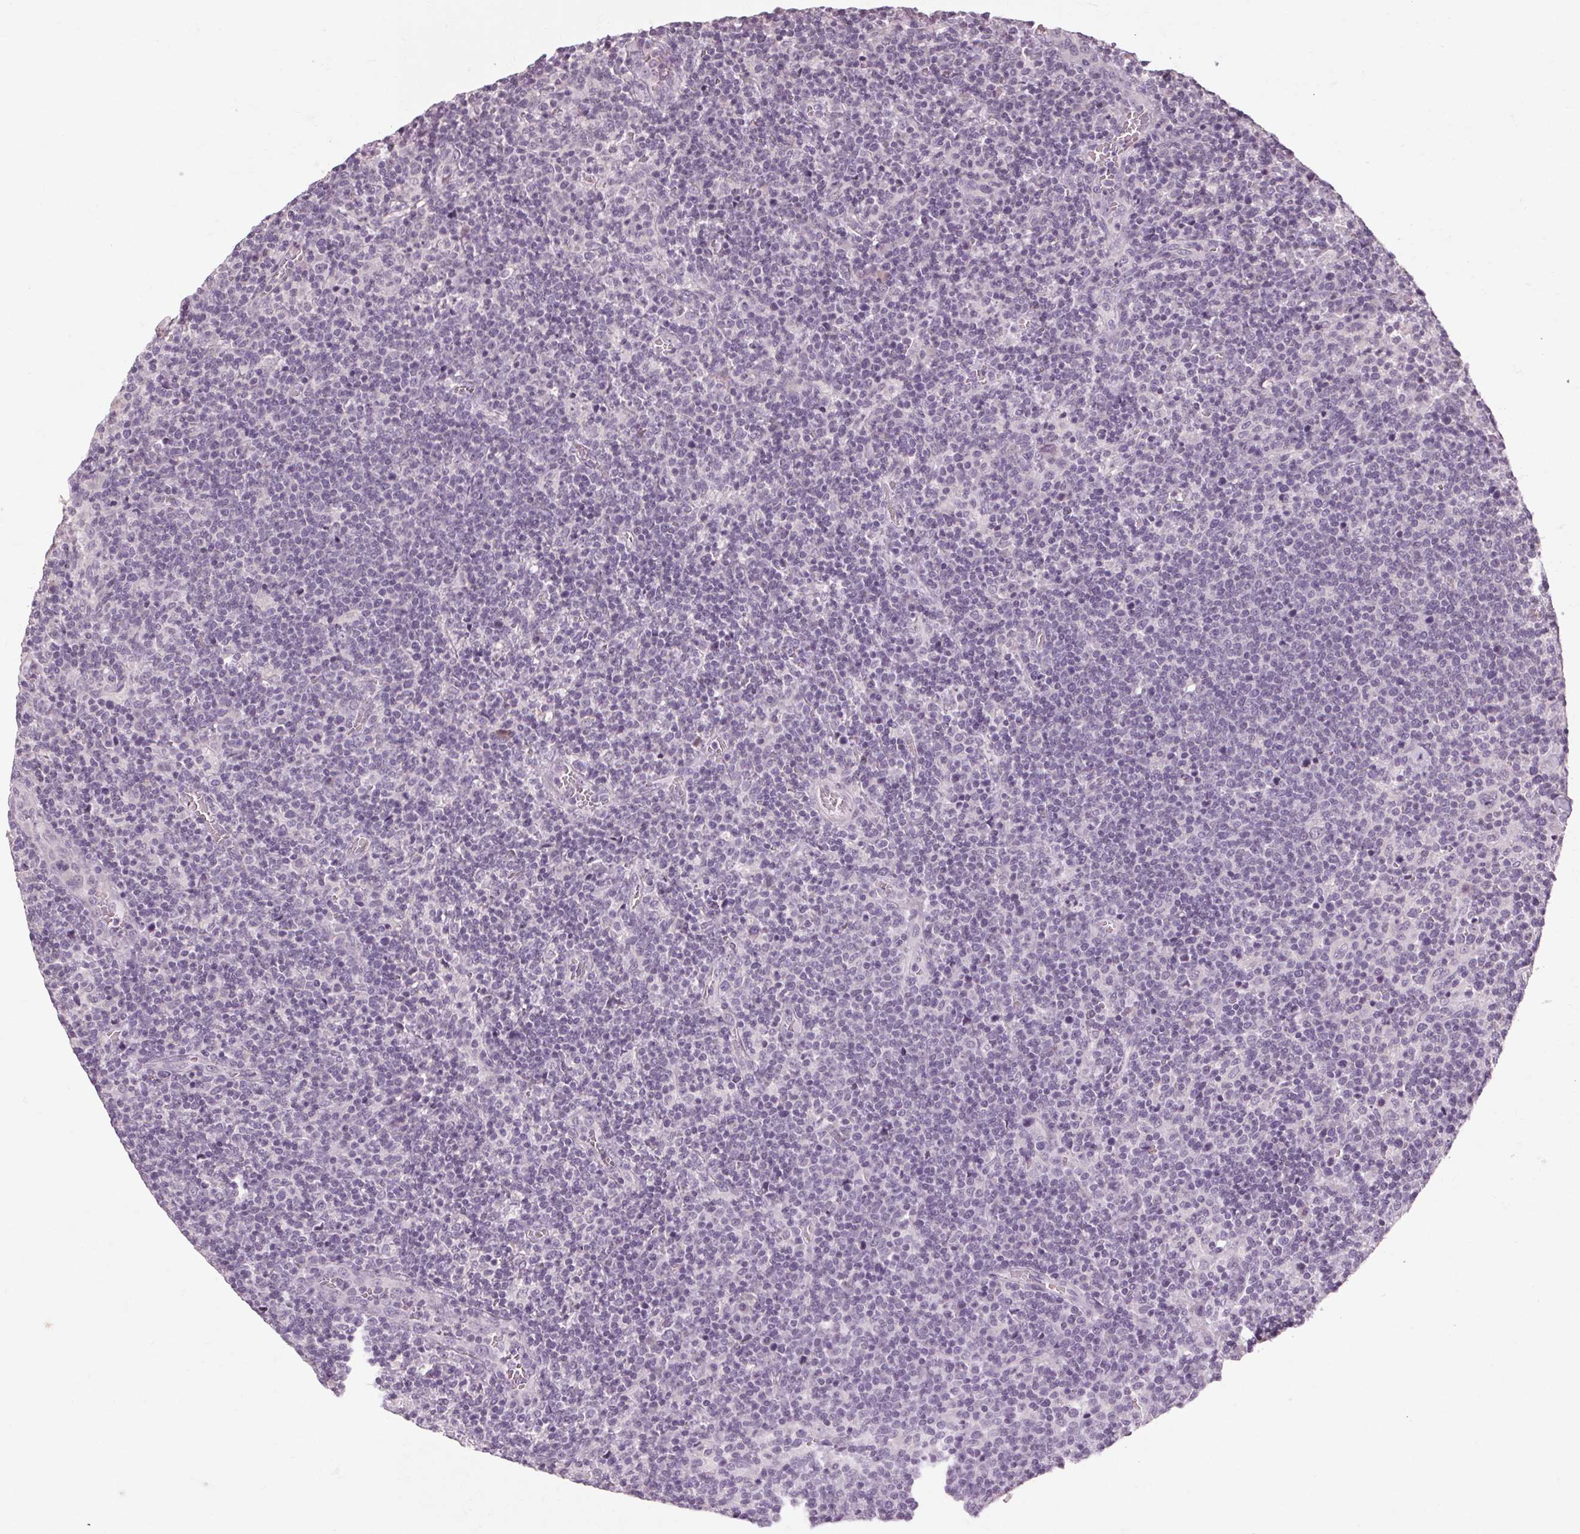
{"staining": {"intensity": "negative", "quantity": "none", "location": "none"}, "tissue": "lymphoma", "cell_type": "Tumor cells", "image_type": "cancer", "snomed": [{"axis": "morphology", "description": "Malignant lymphoma, non-Hodgkin's type, High grade"}, {"axis": "topography", "description": "Lymph node"}], "caption": "Immunohistochemistry of high-grade malignant lymphoma, non-Hodgkin's type reveals no staining in tumor cells.", "gene": "POMC", "patient": {"sex": "male", "age": 61}}